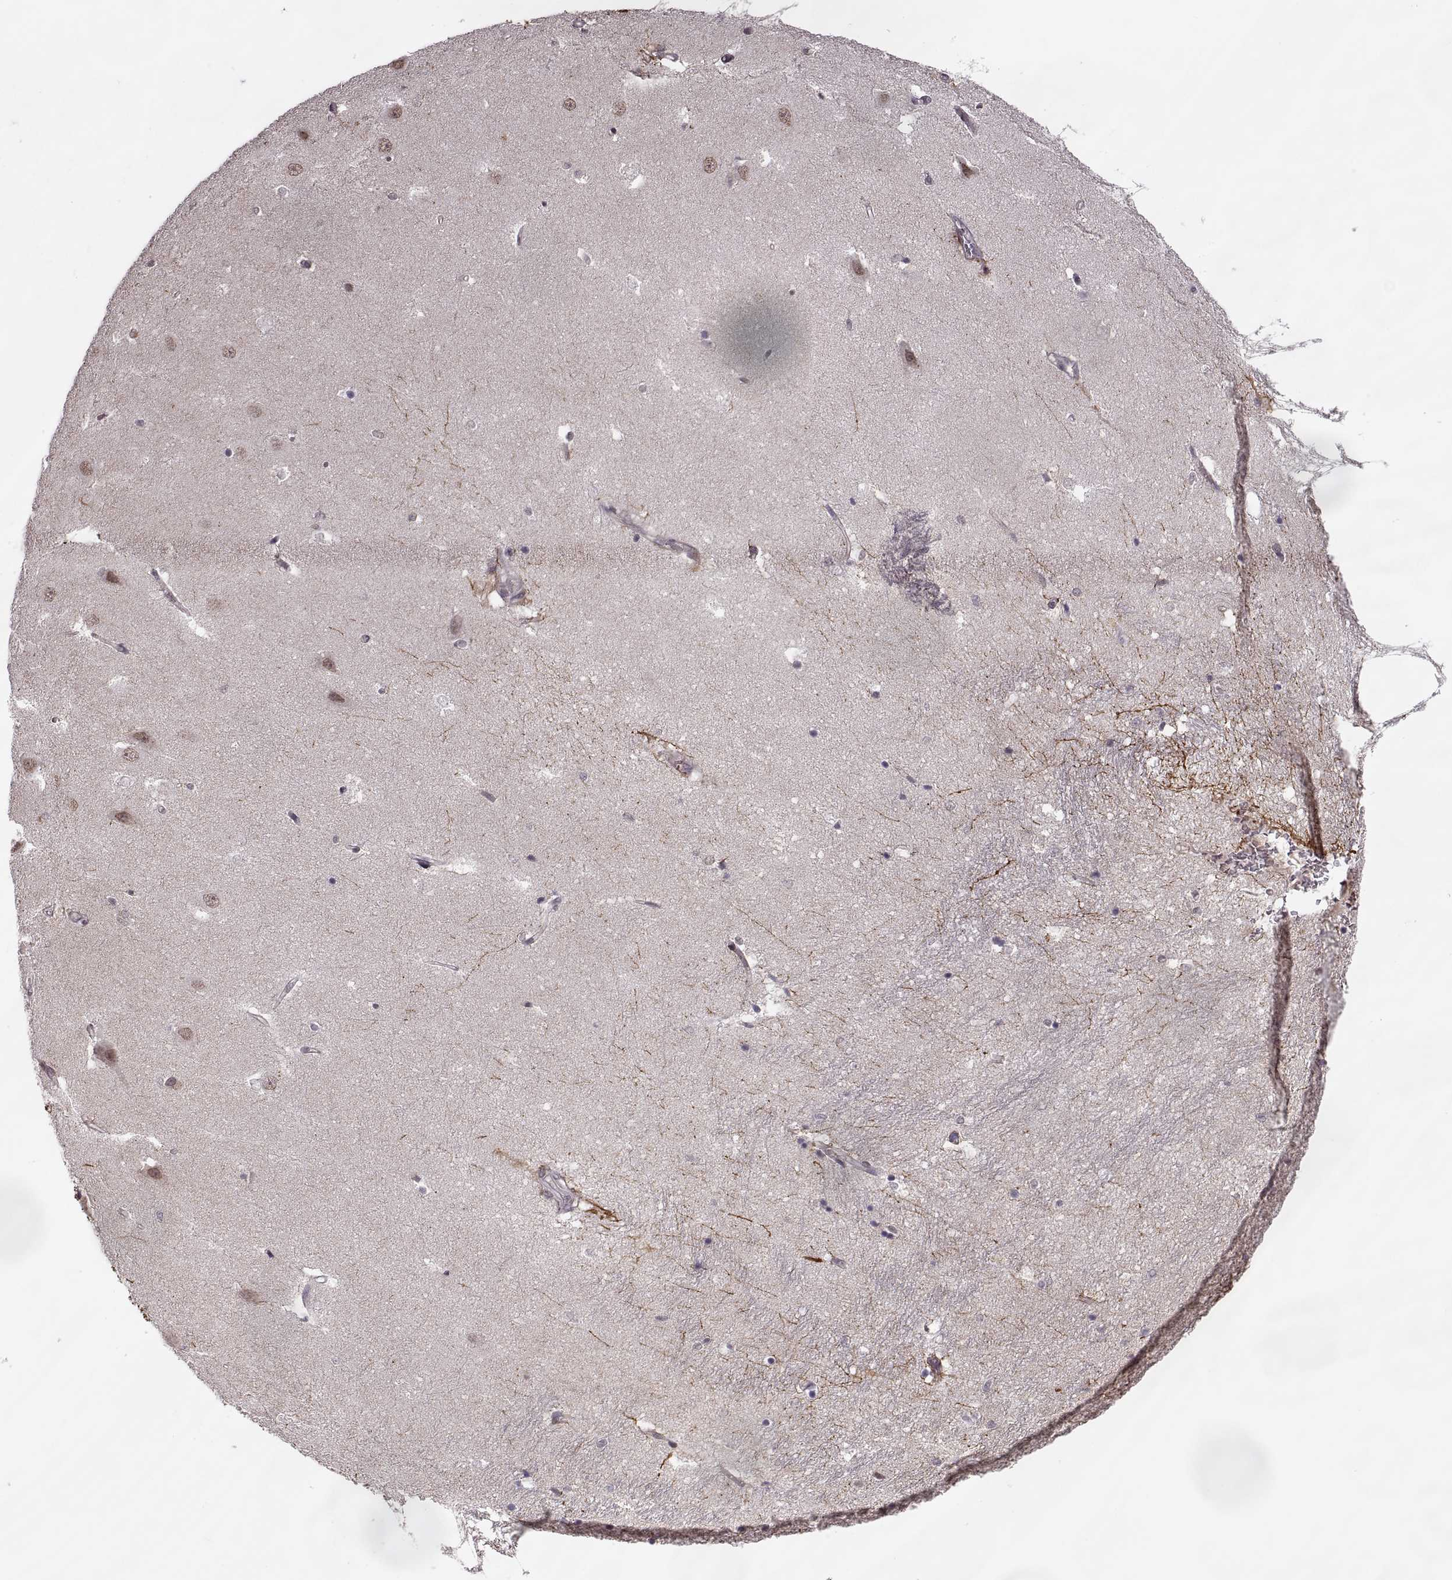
{"staining": {"intensity": "negative", "quantity": "none", "location": "none"}, "tissue": "hippocampus", "cell_type": "Glial cells", "image_type": "normal", "snomed": [{"axis": "morphology", "description": "Normal tissue, NOS"}, {"axis": "topography", "description": "Hippocampus"}], "caption": "A micrograph of human hippocampus is negative for staining in glial cells. (DAB (3,3'-diaminobenzidine) immunohistochemistry visualized using brightfield microscopy, high magnification).", "gene": "LUZP2", "patient": {"sex": "male", "age": 44}}